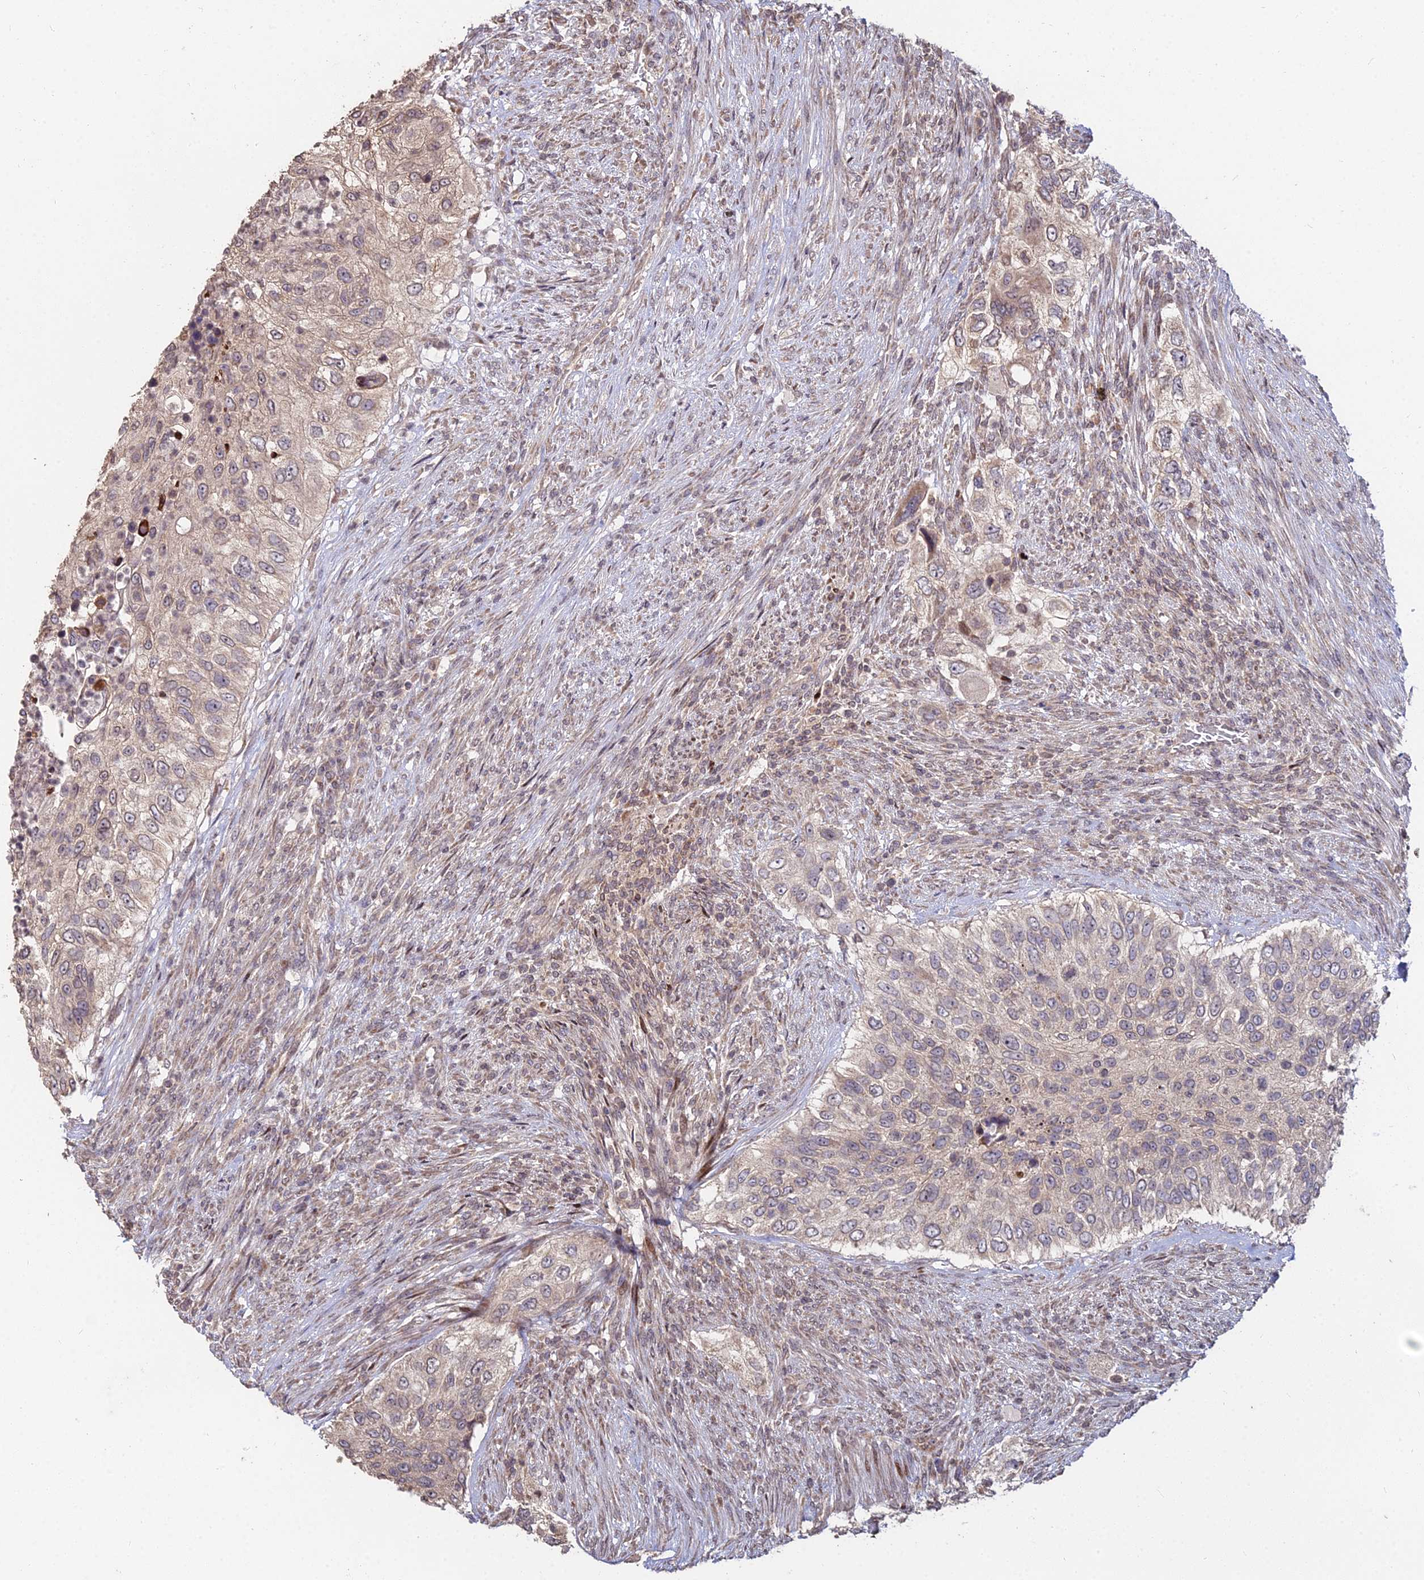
{"staining": {"intensity": "weak", "quantity": ">75%", "location": "cytoplasmic/membranous"}, "tissue": "urothelial cancer", "cell_type": "Tumor cells", "image_type": "cancer", "snomed": [{"axis": "morphology", "description": "Urothelial carcinoma, High grade"}, {"axis": "topography", "description": "Urinary bladder"}], "caption": "The image exhibits a brown stain indicating the presence of a protein in the cytoplasmic/membranous of tumor cells in urothelial cancer. The staining is performed using DAB (3,3'-diaminobenzidine) brown chromogen to label protein expression. The nuclei are counter-stained blue using hematoxylin.", "gene": "RBMS2", "patient": {"sex": "female", "age": 60}}